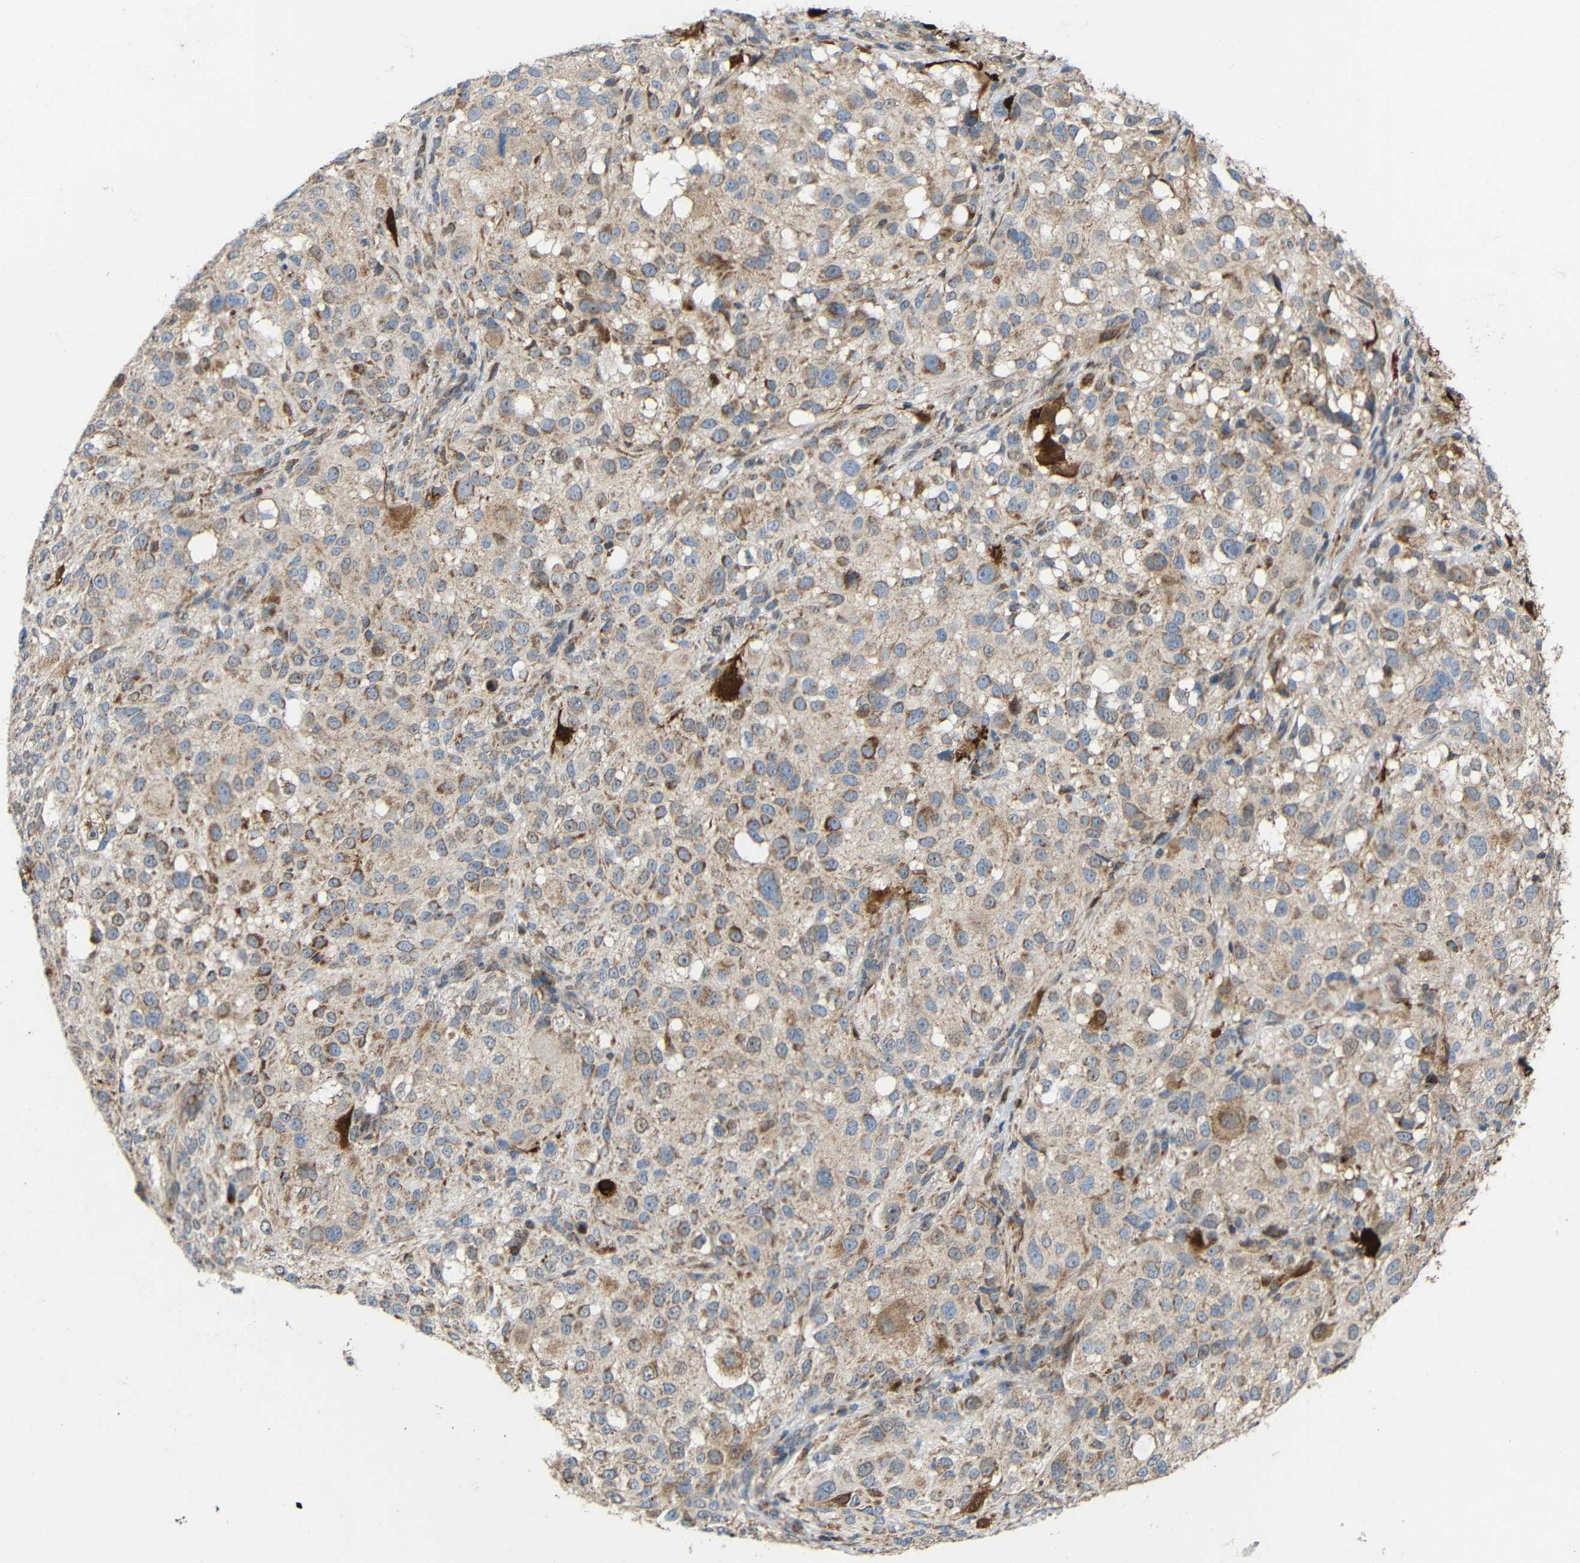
{"staining": {"intensity": "moderate", "quantity": "25%-75%", "location": "cytoplasmic/membranous"}, "tissue": "melanoma", "cell_type": "Tumor cells", "image_type": "cancer", "snomed": [{"axis": "morphology", "description": "Necrosis, NOS"}, {"axis": "morphology", "description": "Malignant melanoma, NOS"}, {"axis": "topography", "description": "Skin"}], "caption": "This photomicrograph shows immunohistochemistry (IHC) staining of human melanoma, with medium moderate cytoplasmic/membranous expression in about 25%-75% of tumor cells.", "gene": "C1GALT1", "patient": {"sex": "female", "age": 87}}